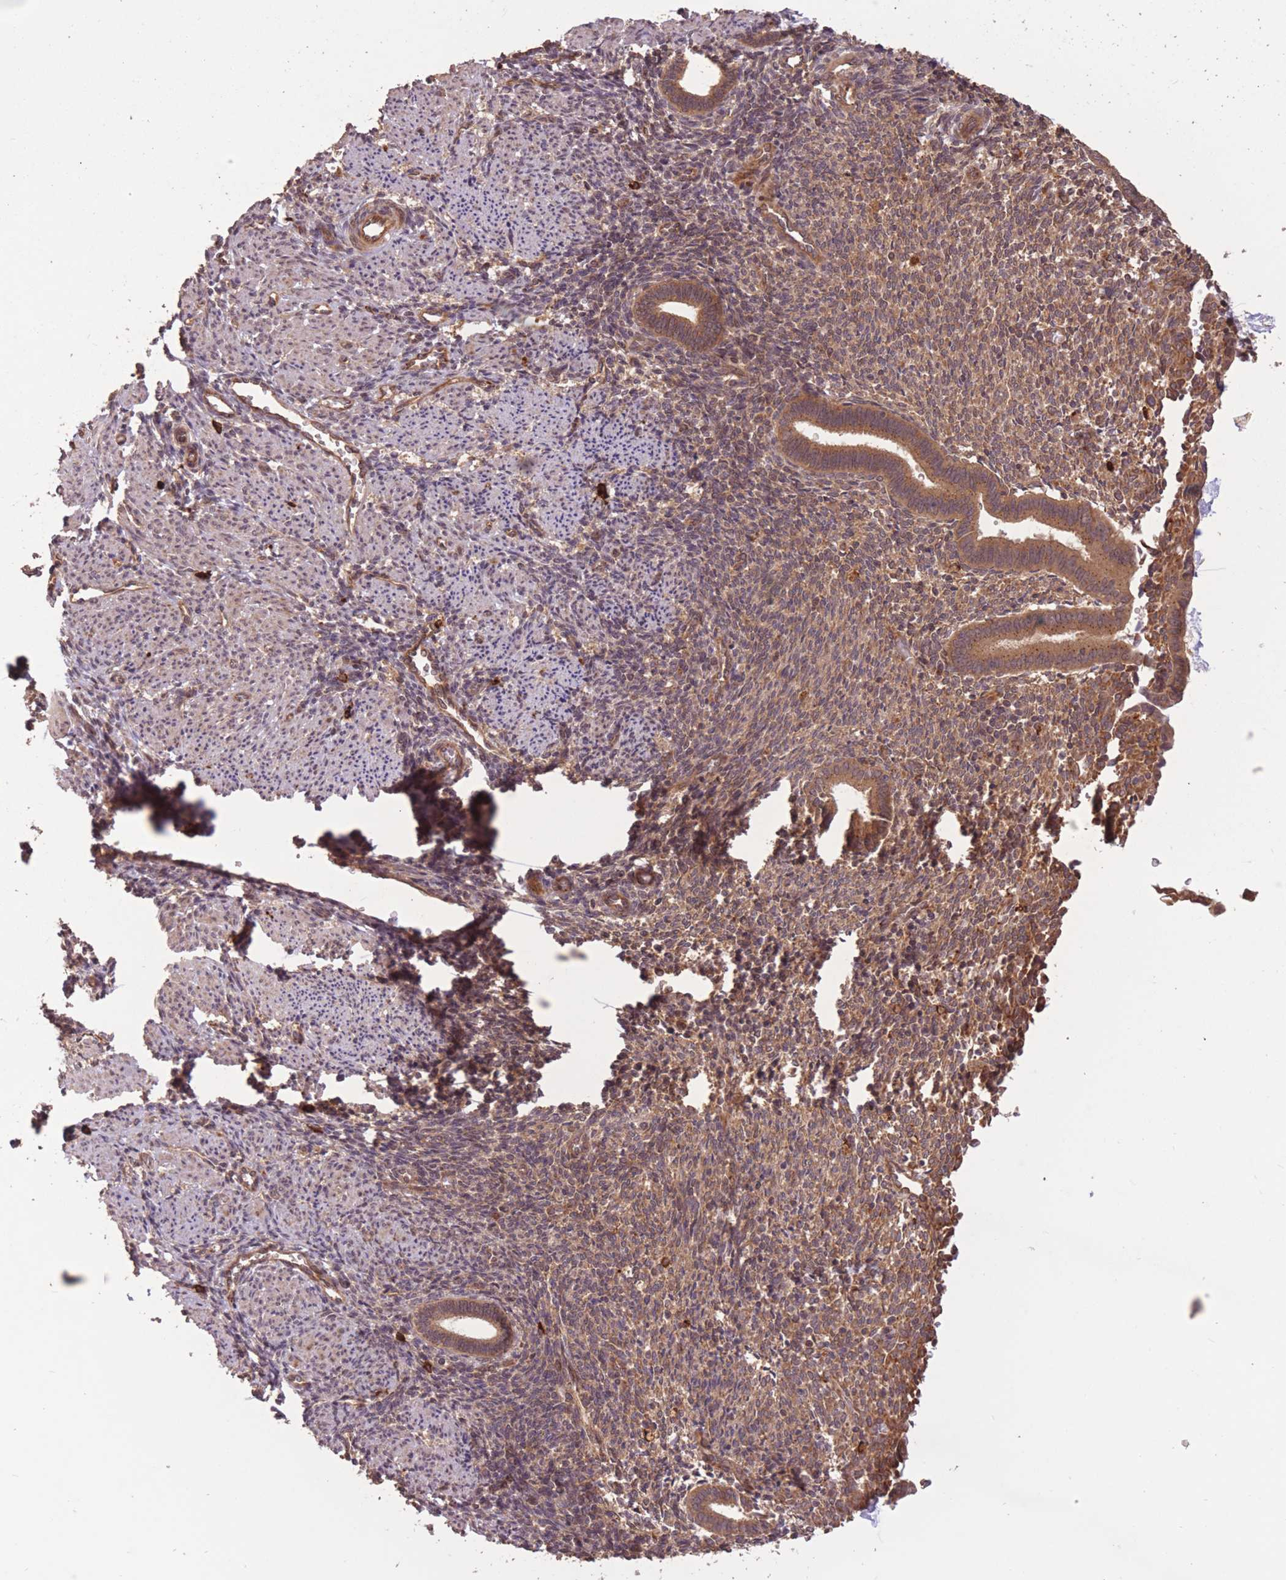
{"staining": {"intensity": "moderate", "quantity": "25%-75%", "location": "cytoplasmic/membranous"}, "tissue": "endometrium", "cell_type": "Cells in endometrial stroma", "image_type": "normal", "snomed": [{"axis": "morphology", "description": "Normal tissue, NOS"}, {"axis": "topography", "description": "Endometrium"}], "caption": "The micrograph displays immunohistochemical staining of unremarkable endometrium. There is moderate cytoplasmic/membranous staining is present in about 25%-75% of cells in endometrial stroma.", "gene": "ERBB3", "patient": {"sex": "female", "age": 32}}